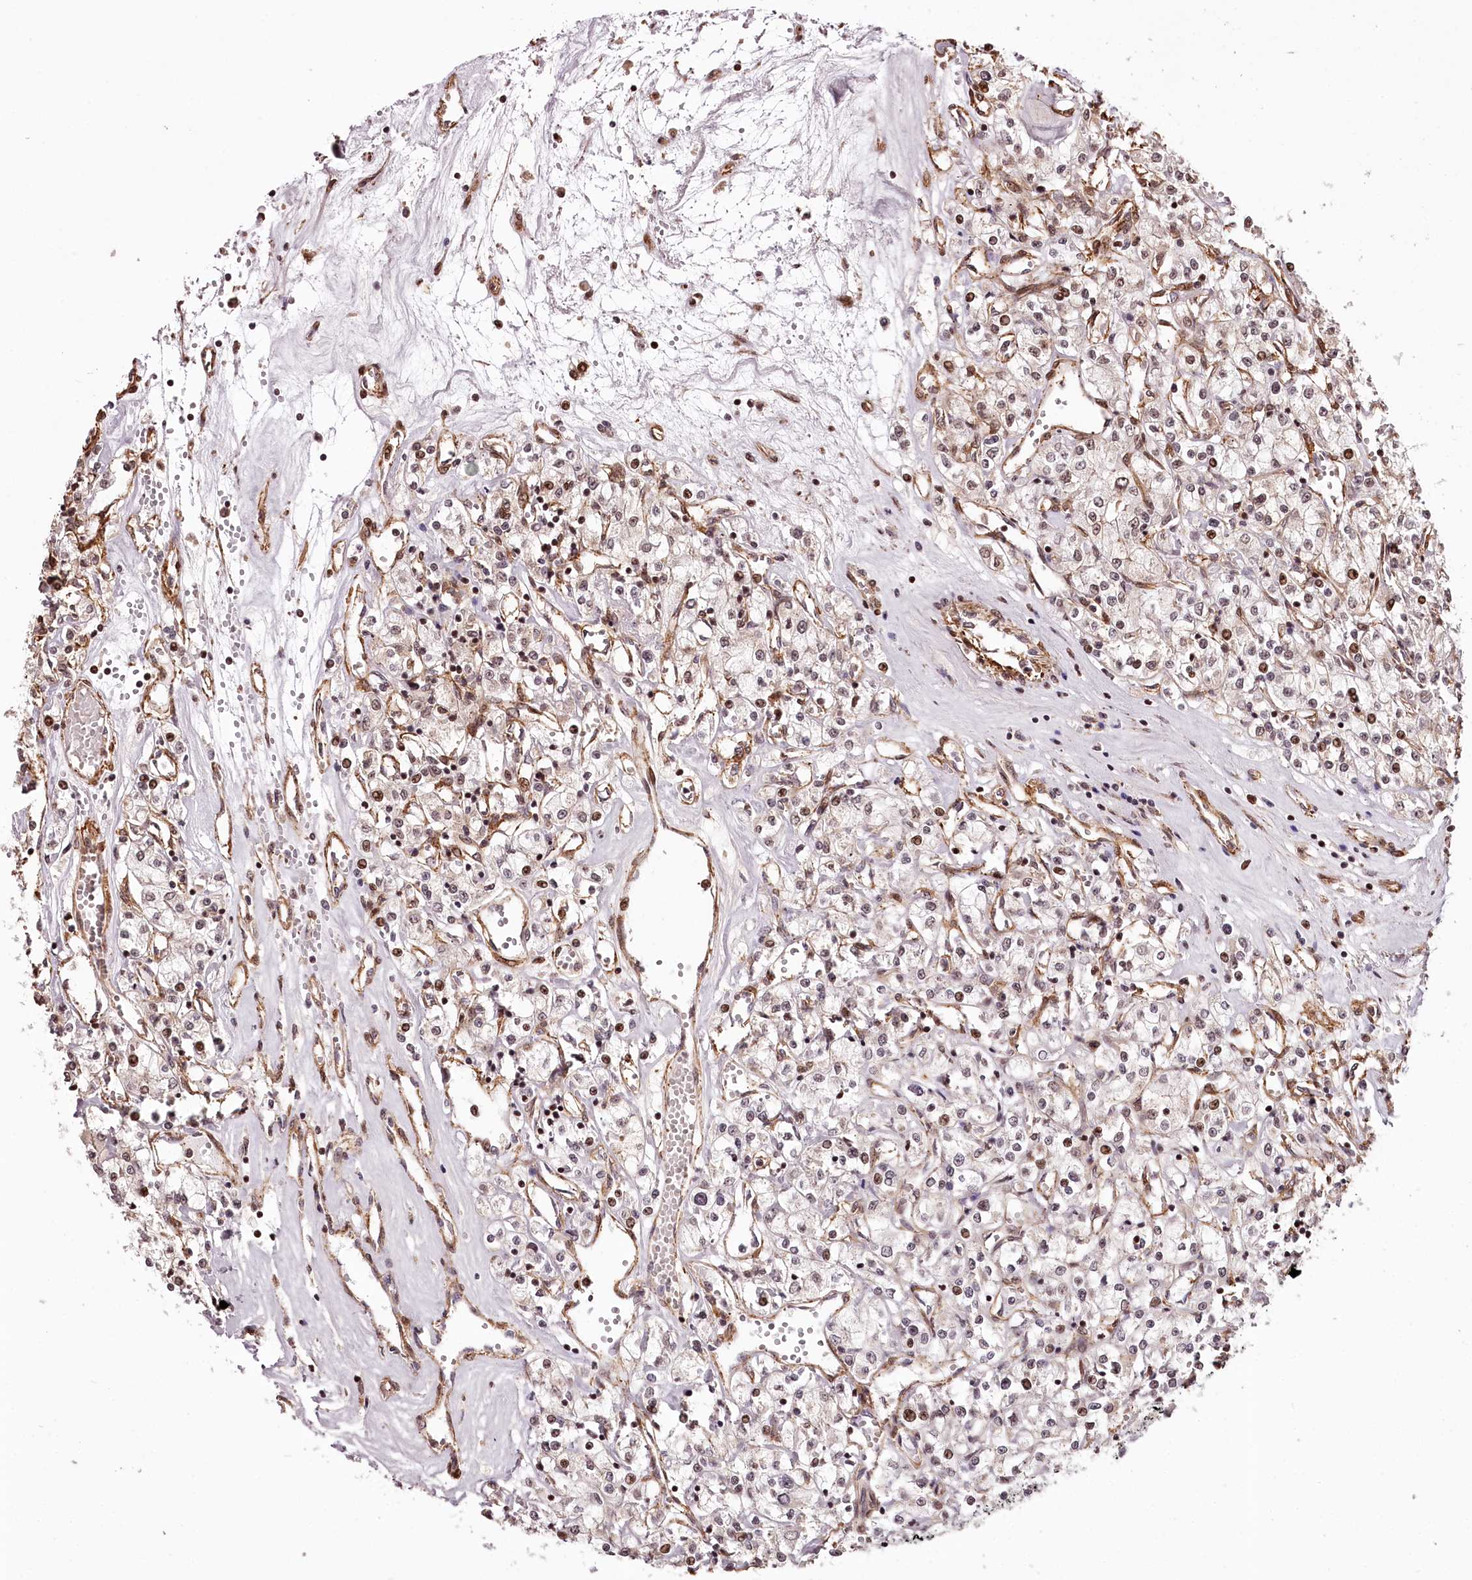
{"staining": {"intensity": "moderate", "quantity": ">75%", "location": "nuclear"}, "tissue": "renal cancer", "cell_type": "Tumor cells", "image_type": "cancer", "snomed": [{"axis": "morphology", "description": "Adenocarcinoma, NOS"}, {"axis": "topography", "description": "Kidney"}], "caption": "IHC staining of renal adenocarcinoma, which shows medium levels of moderate nuclear staining in approximately >75% of tumor cells indicating moderate nuclear protein positivity. The staining was performed using DAB (brown) for protein detection and nuclei were counterstained in hematoxylin (blue).", "gene": "TTC33", "patient": {"sex": "female", "age": 59}}